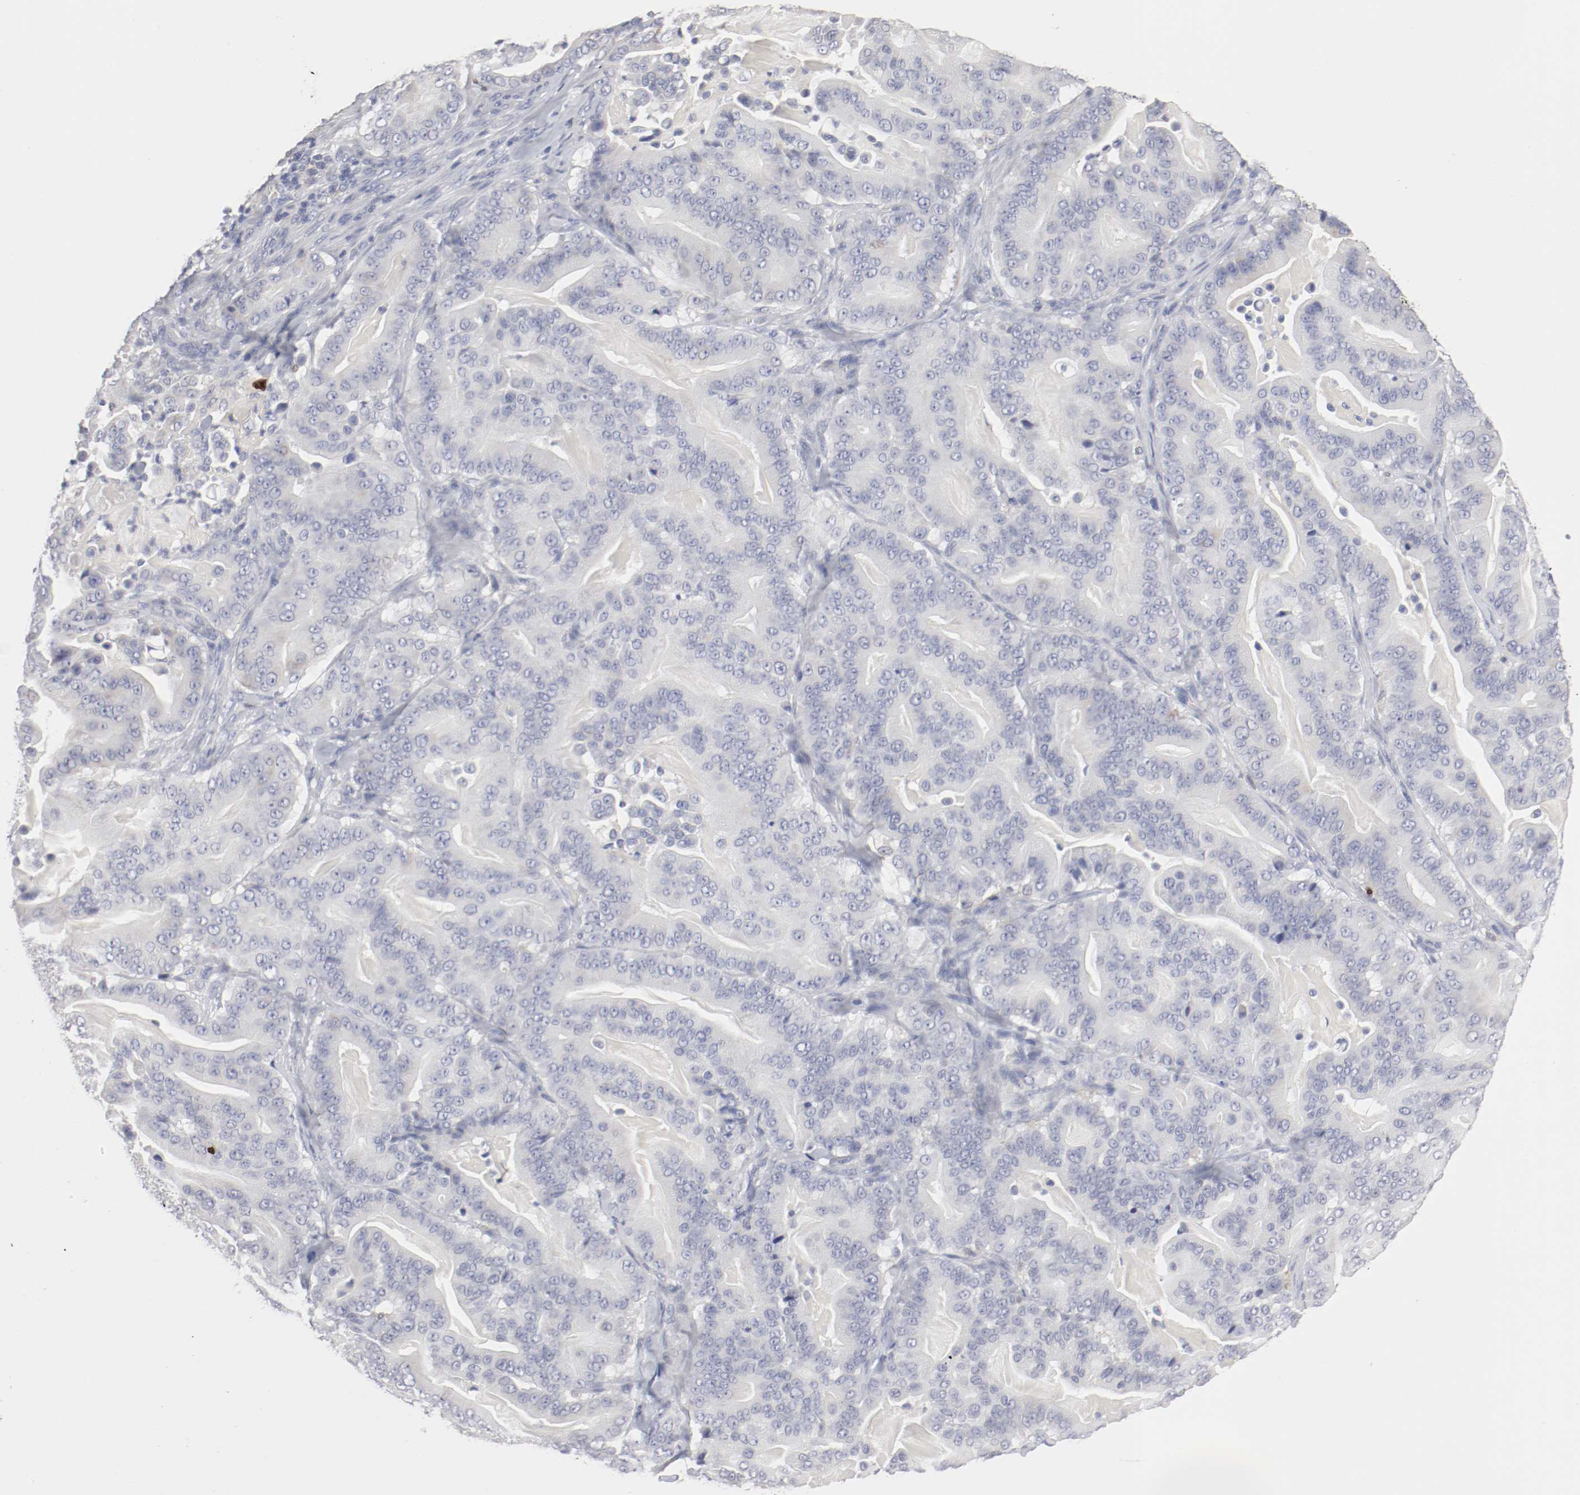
{"staining": {"intensity": "negative", "quantity": "none", "location": "none"}, "tissue": "pancreatic cancer", "cell_type": "Tumor cells", "image_type": "cancer", "snomed": [{"axis": "morphology", "description": "Adenocarcinoma, NOS"}, {"axis": "topography", "description": "Pancreas"}], "caption": "A high-resolution image shows immunohistochemistry staining of pancreatic cancer, which reveals no significant positivity in tumor cells.", "gene": "ITGAX", "patient": {"sex": "male", "age": 63}}